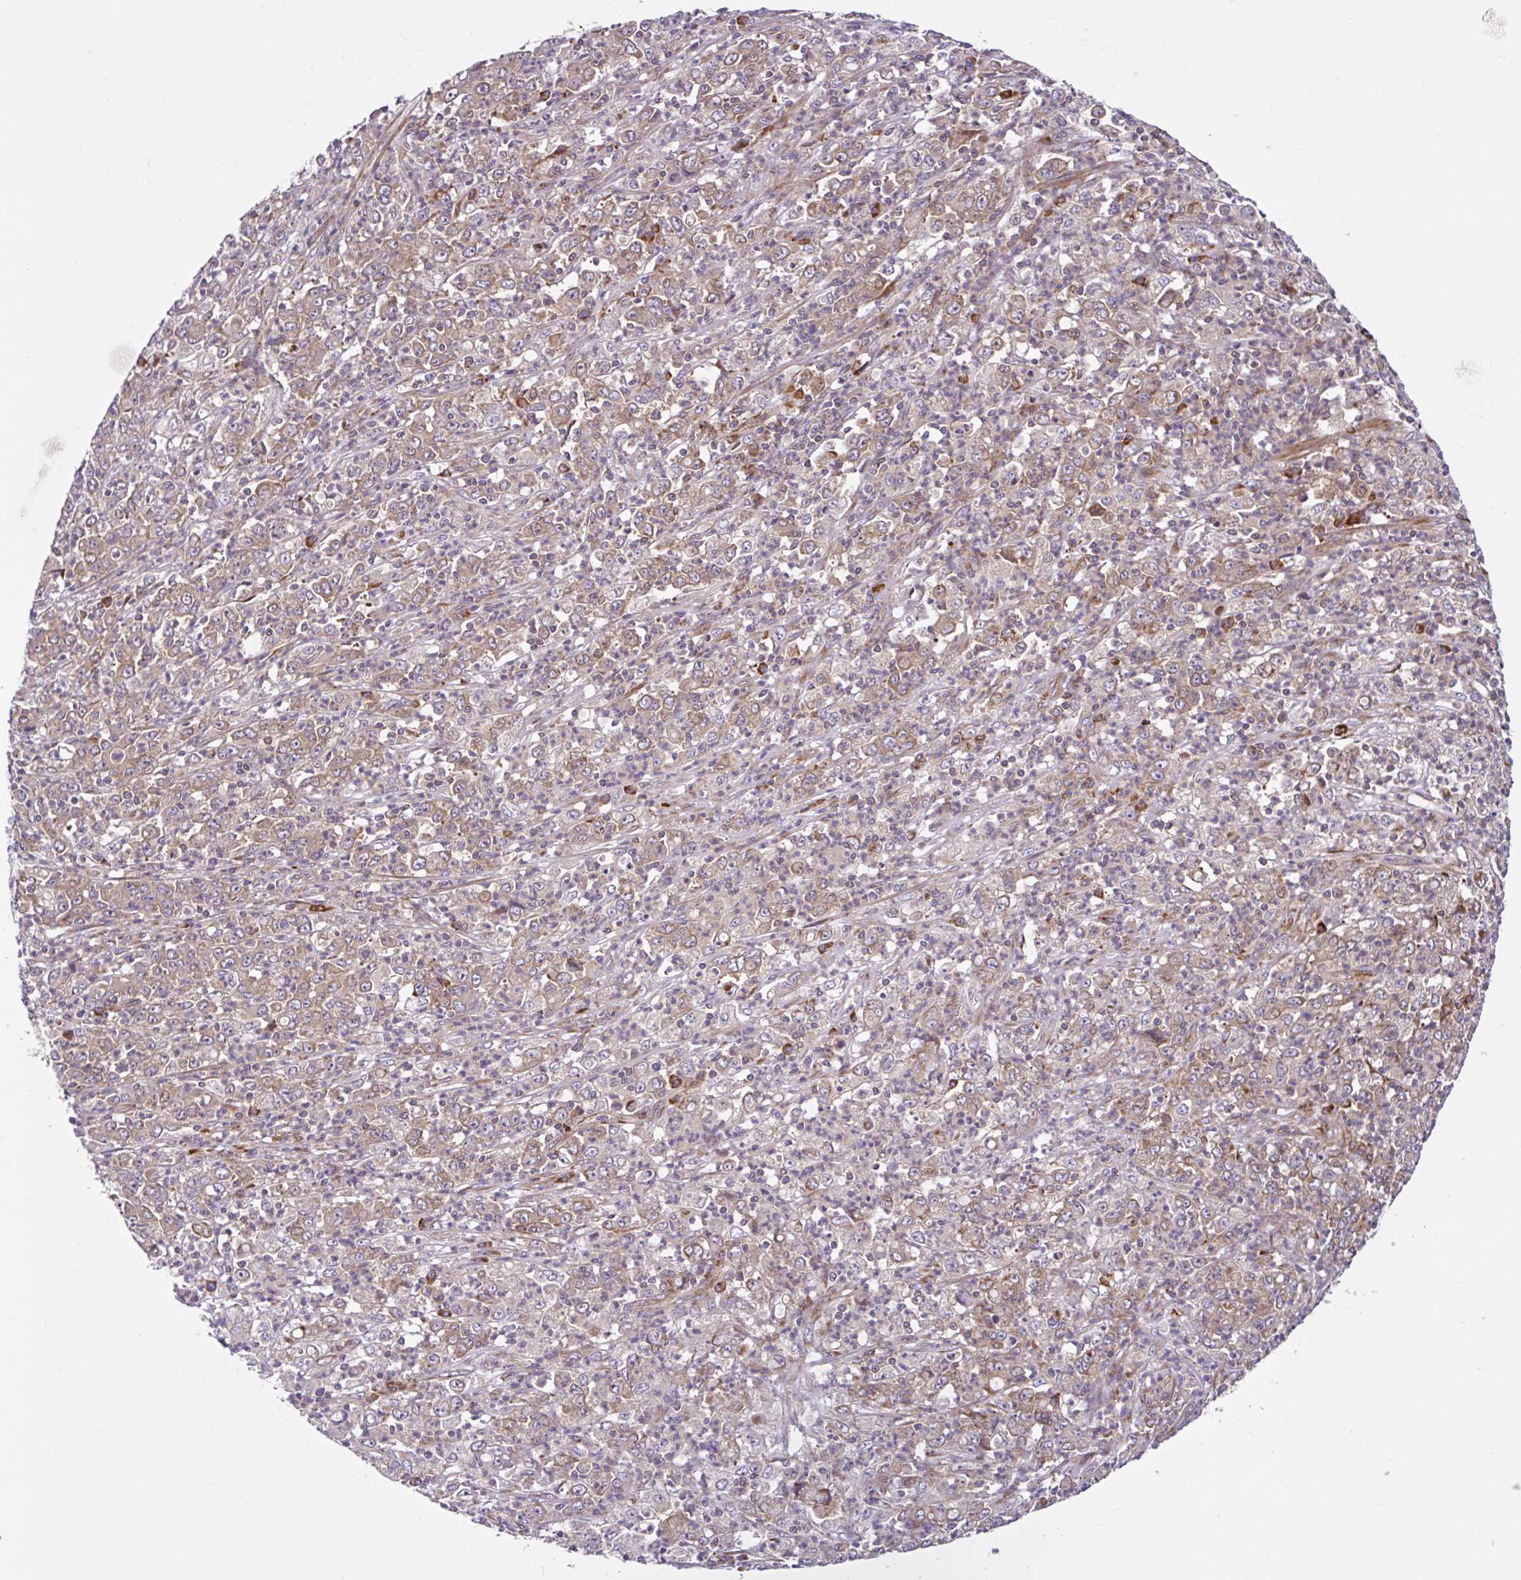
{"staining": {"intensity": "weak", "quantity": "25%-75%", "location": "cytoplasmic/membranous"}, "tissue": "stomach cancer", "cell_type": "Tumor cells", "image_type": "cancer", "snomed": [{"axis": "morphology", "description": "Adenocarcinoma, NOS"}, {"axis": "topography", "description": "Stomach, lower"}], "caption": "About 25%-75% of tumor cells in stomach cancer (adenocarcinoma) reveal weak cytoplasmic/membranous protein expression as visualized by brown immunohistochemical staining.", "gene": "NTPCR", "patient": {"sex": "female", "age": 71}}